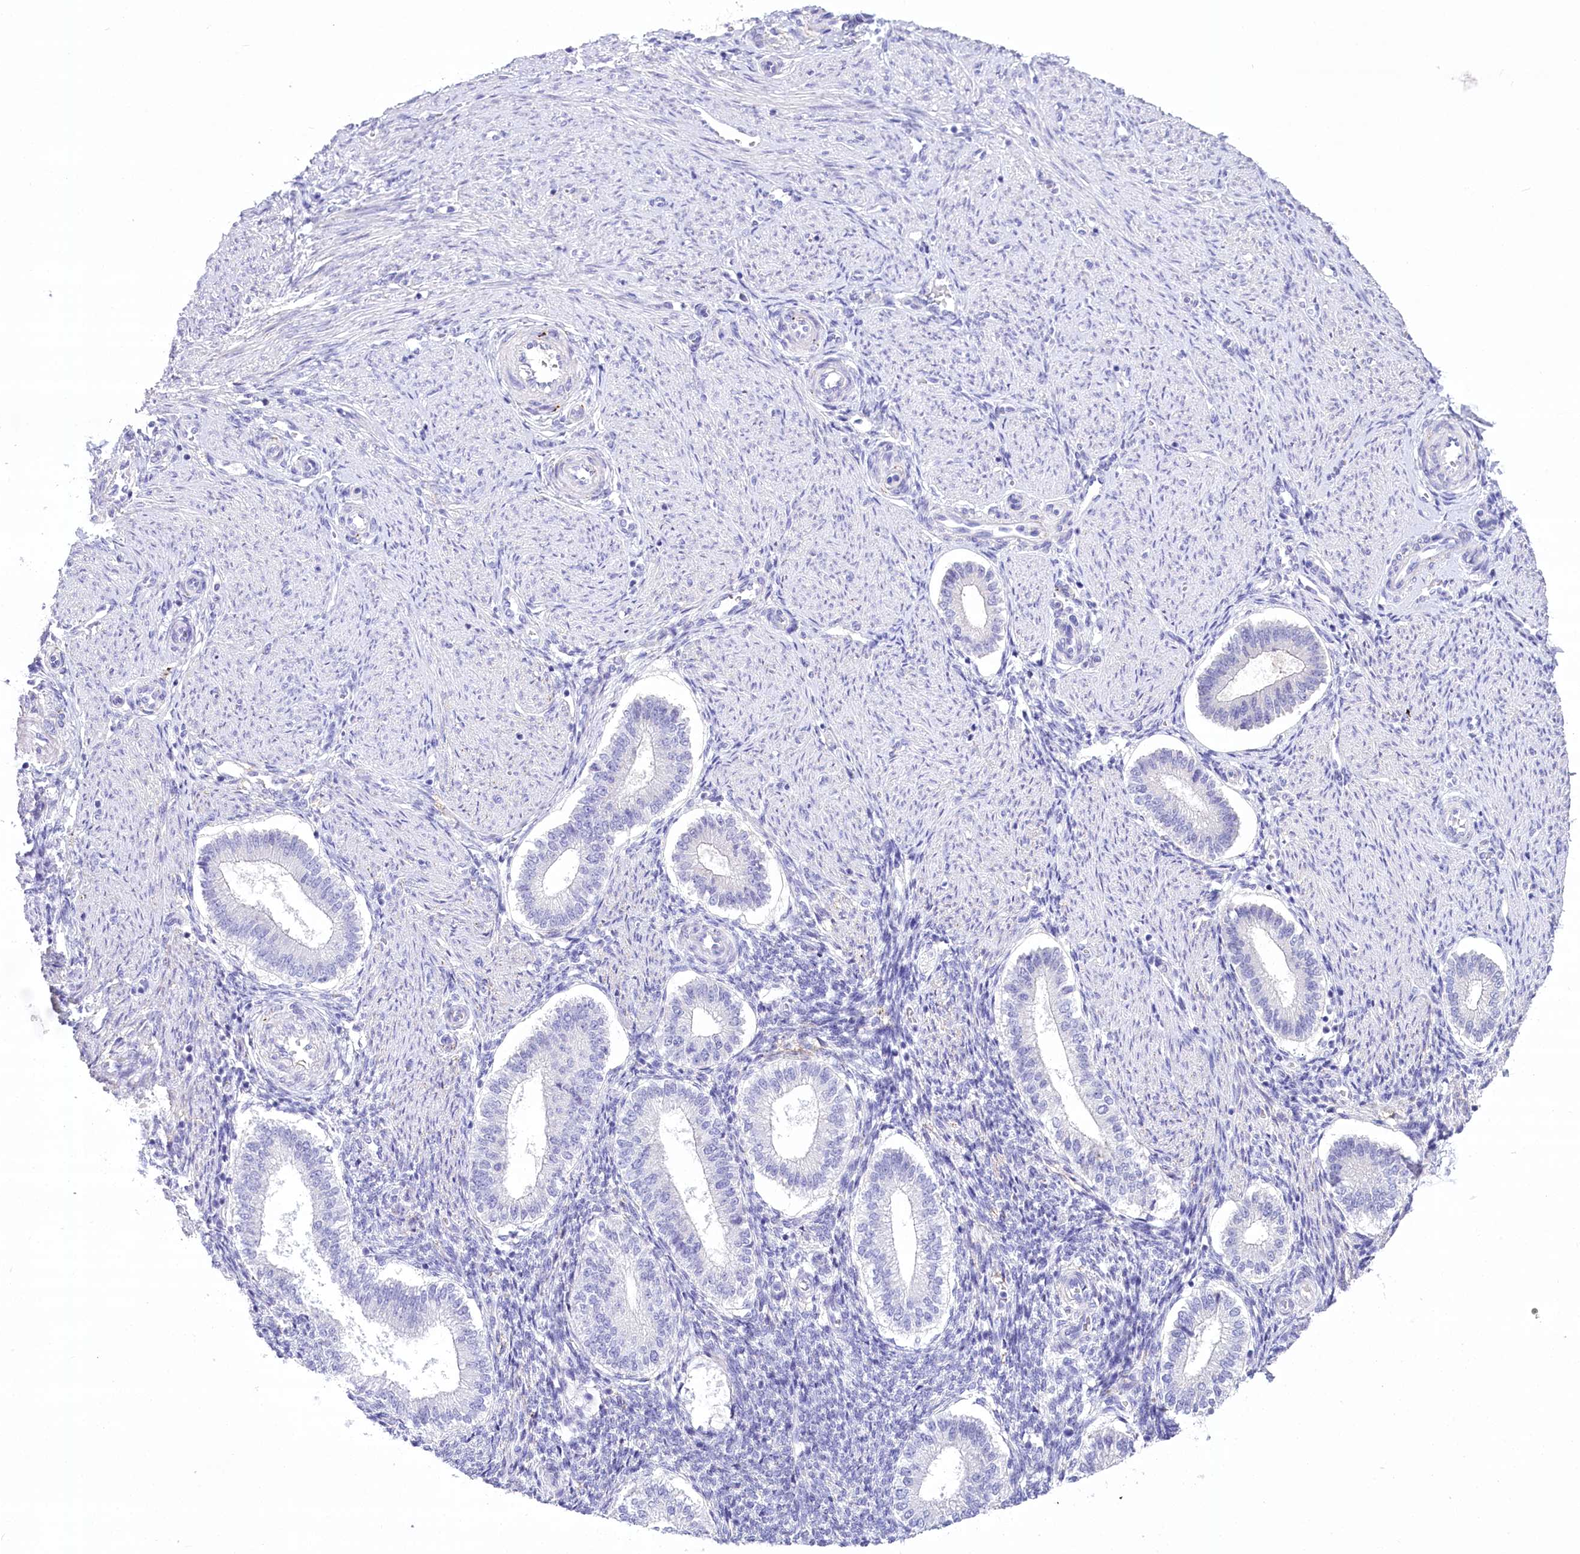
{"staining": {"intensity": "negative", "quantity": "none", "location": "none"}, "tissue": "endometrium", "cell_type": "Cells in endometrial stroma", "image_type": "normal", "snomed": [{"axis": "morphology", "description": "Normal tissue, NOS"}, {"axis": "topography", "description": "Endometrium"}], "caption": "Immunohistochemistry (IHC) of normal endometrium shows no staining in cells in endometrial stroma. Nuclei are stained in blue.", "gene": "PBLD", "patient": {"sex": "female", "age": 25}}